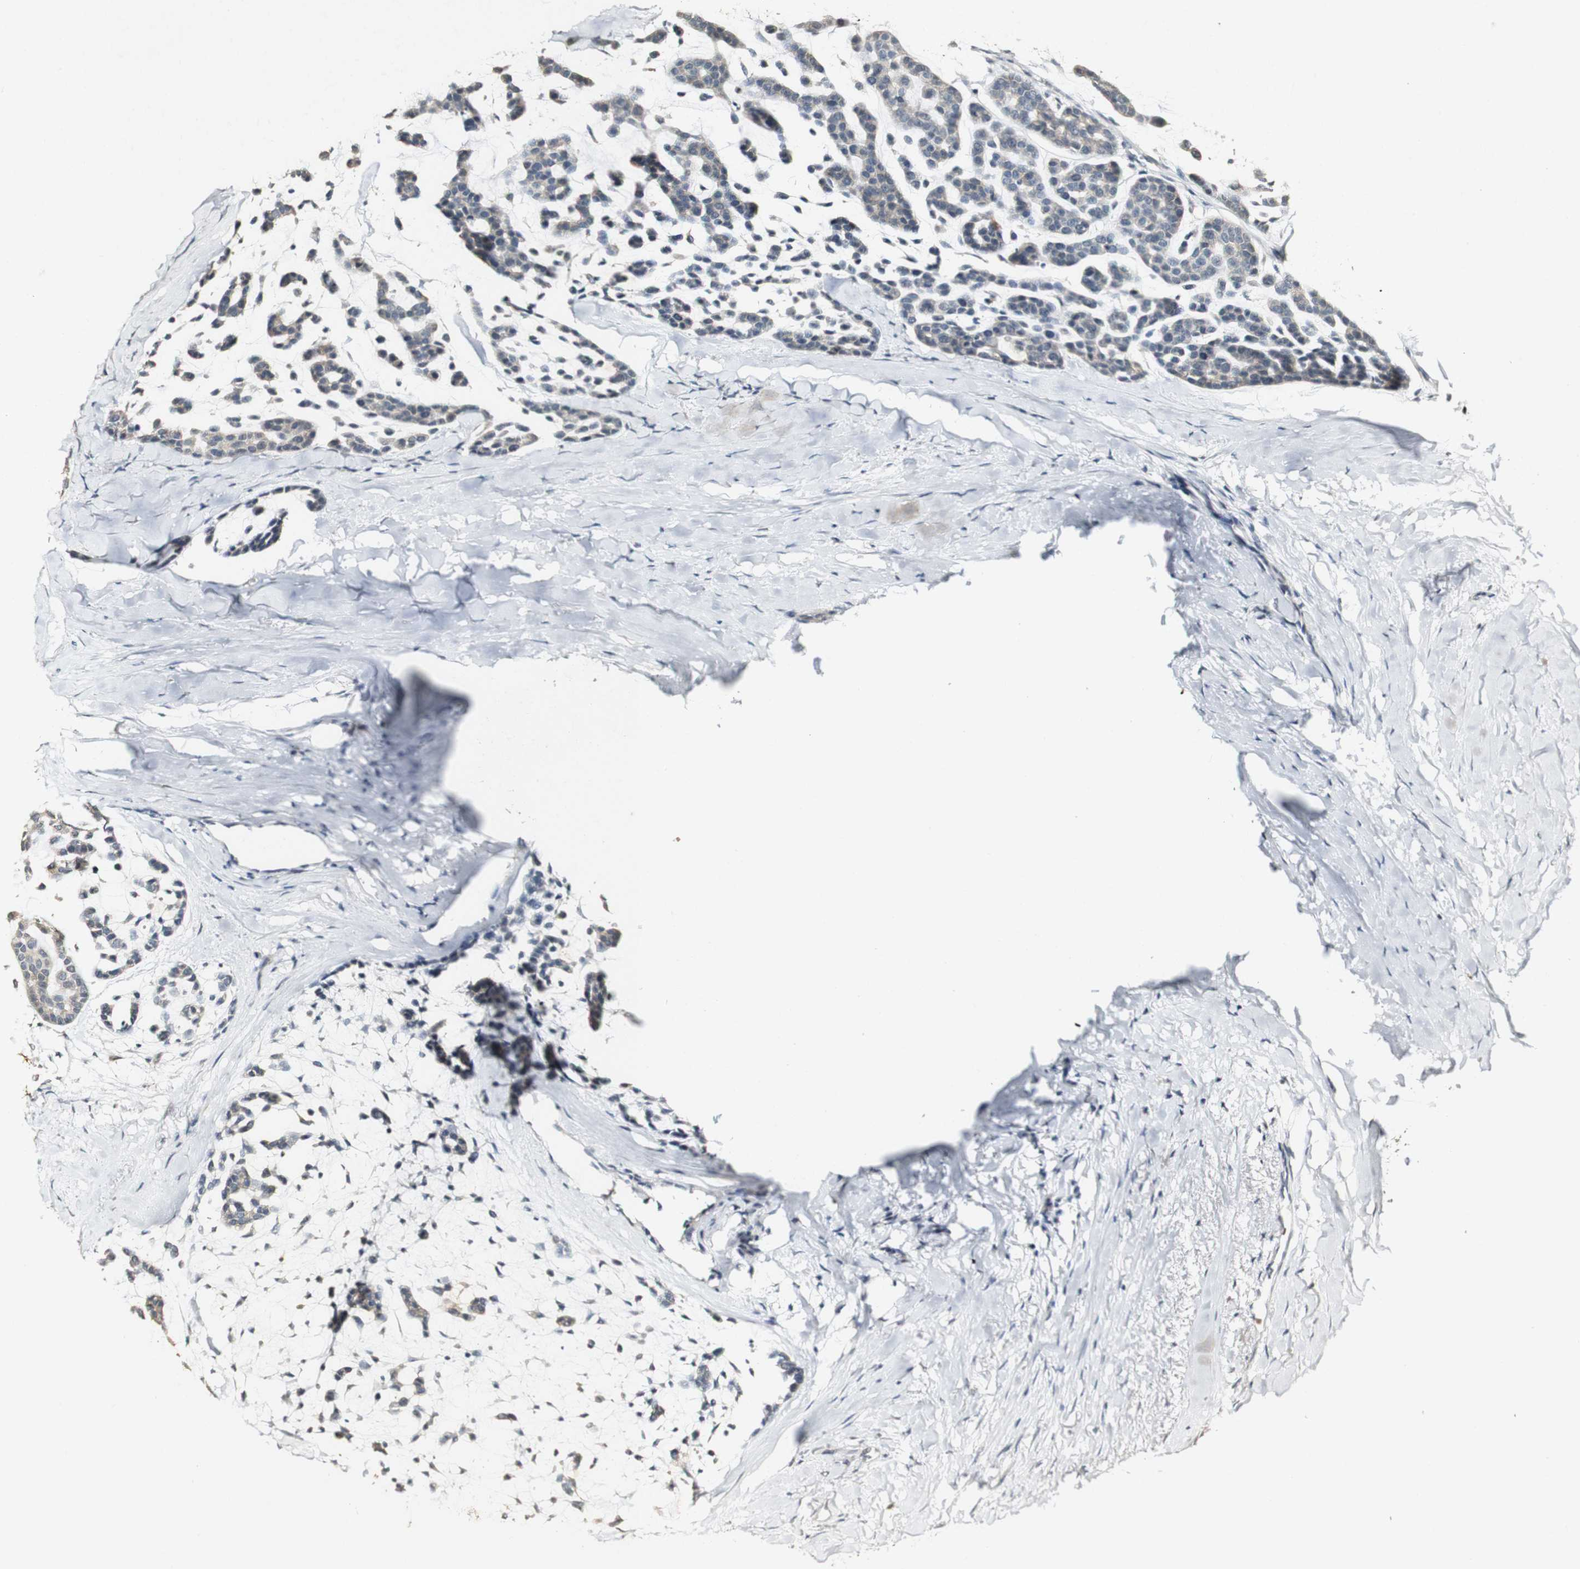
{"staining": {"intensity": "weak", "quantity": "<25%", "location": "cytoplasmic/membranous"}, "tissue": "head and neck cancer", "cell_type": "Tumor cells", "image_type": "cancer", "snomed": [{"axis": "morphology", "description": "Adenocarcinoma, NOS"}, {"axis": "morphology", "description": "Adenoma, NOS"}, {"axis": "topography", "description": "Head-Neck"}], "caption": "Human head and neck adenocarcinoma stained for a protein using immunohistochemistry displays no expression in tumor cells.", "gene": "SYT7", "patient": {"sex": "female", "age": 55}}